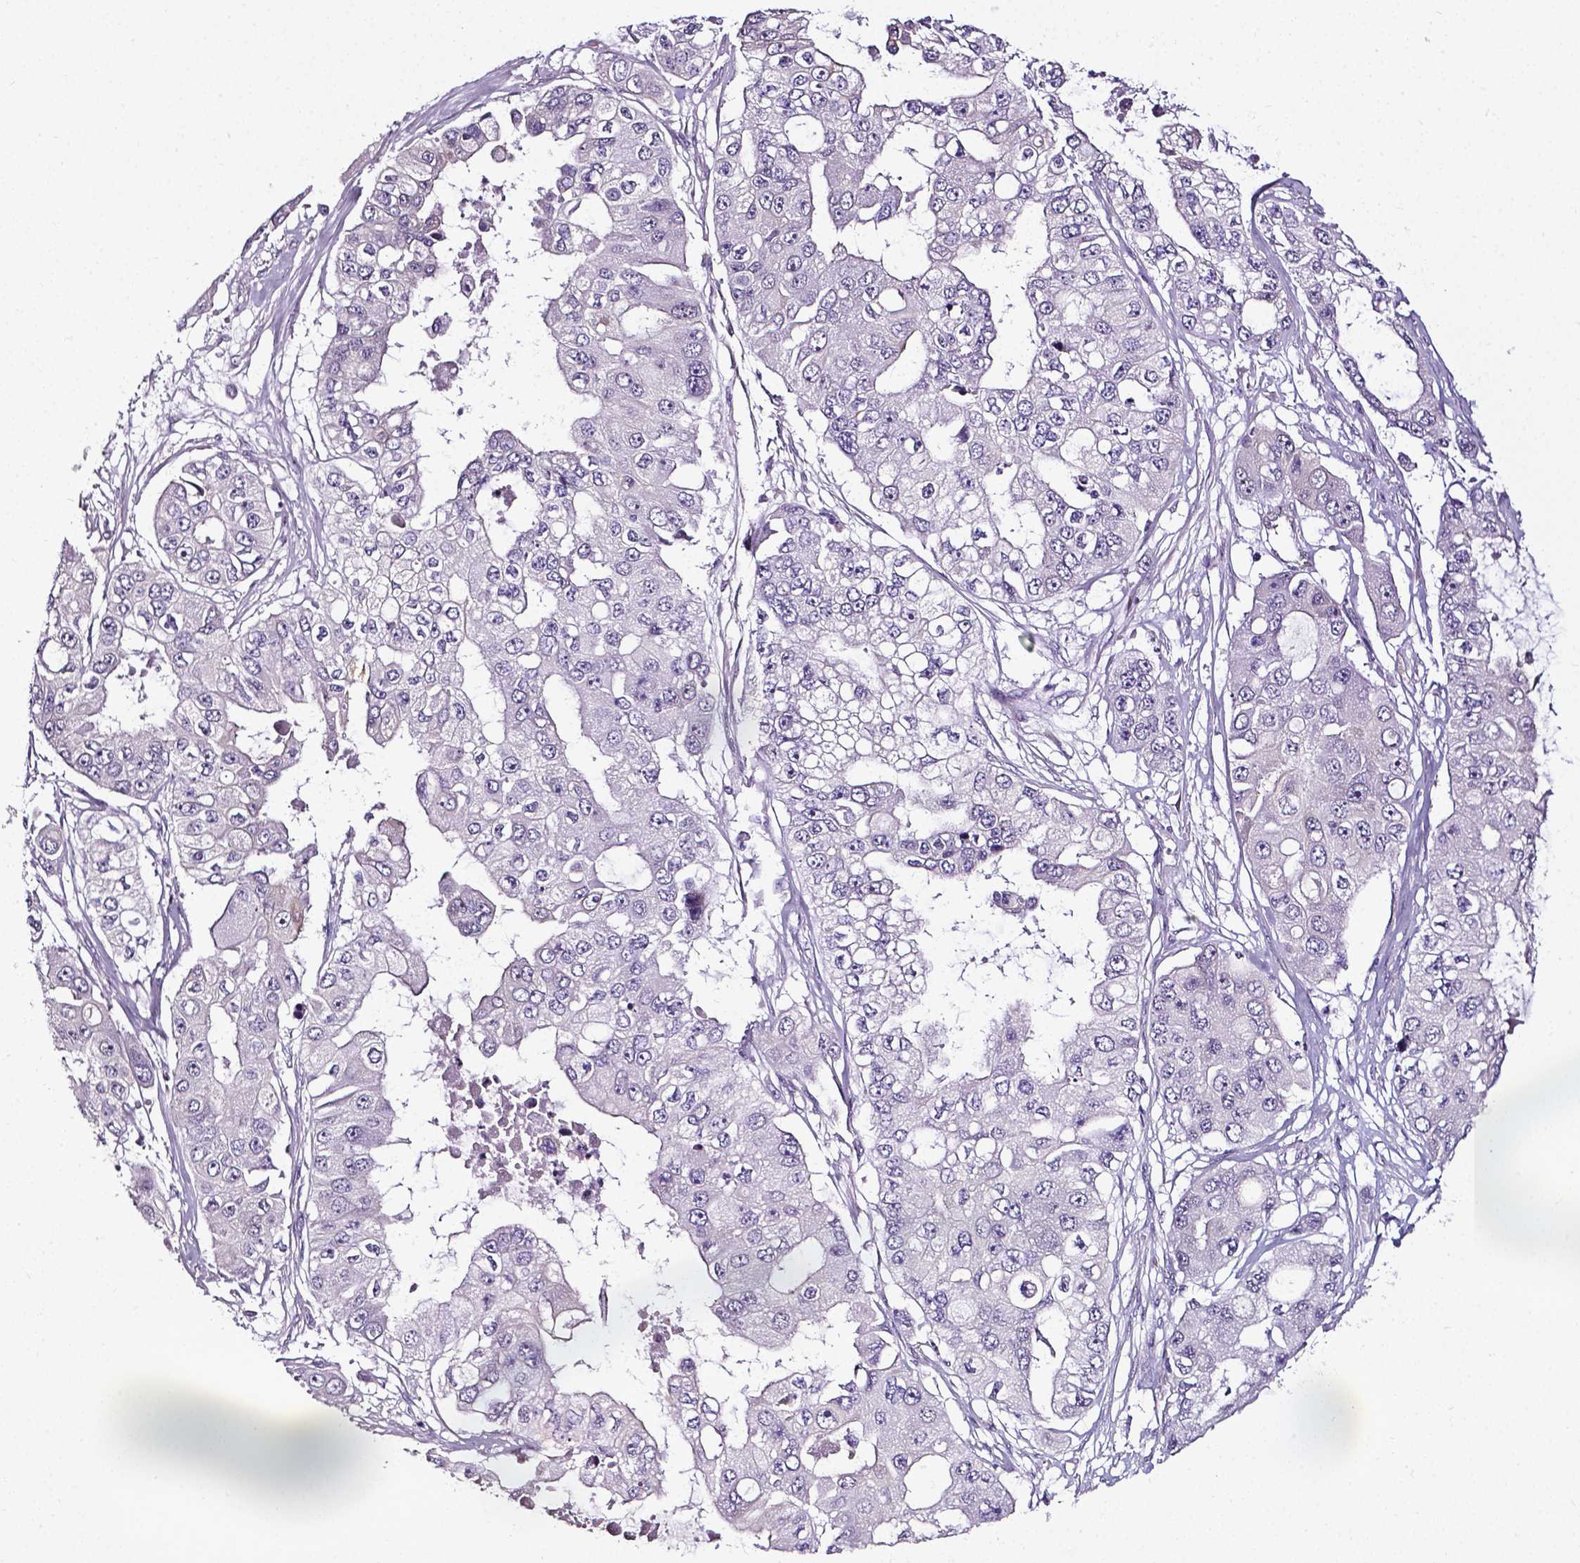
{"staining": {"intensity": "negative", "quantity": "none", "location": "none"}, "tissue": "ovarian cancer", "cell_type": "Tumor cells", "image_type": "cancer", "snomed": [{"axis": "morphology", "description": "Cystadenocarcinoma, serous, NOS"}, {"axis": "topography", "description": "Ovary"}], "caption": "There is no significant positivity in tumor cells of ovarian serous cystadenocarcinoma.", "gene": "PTGER3", "patient": {"sex": "female", "age": 56}}